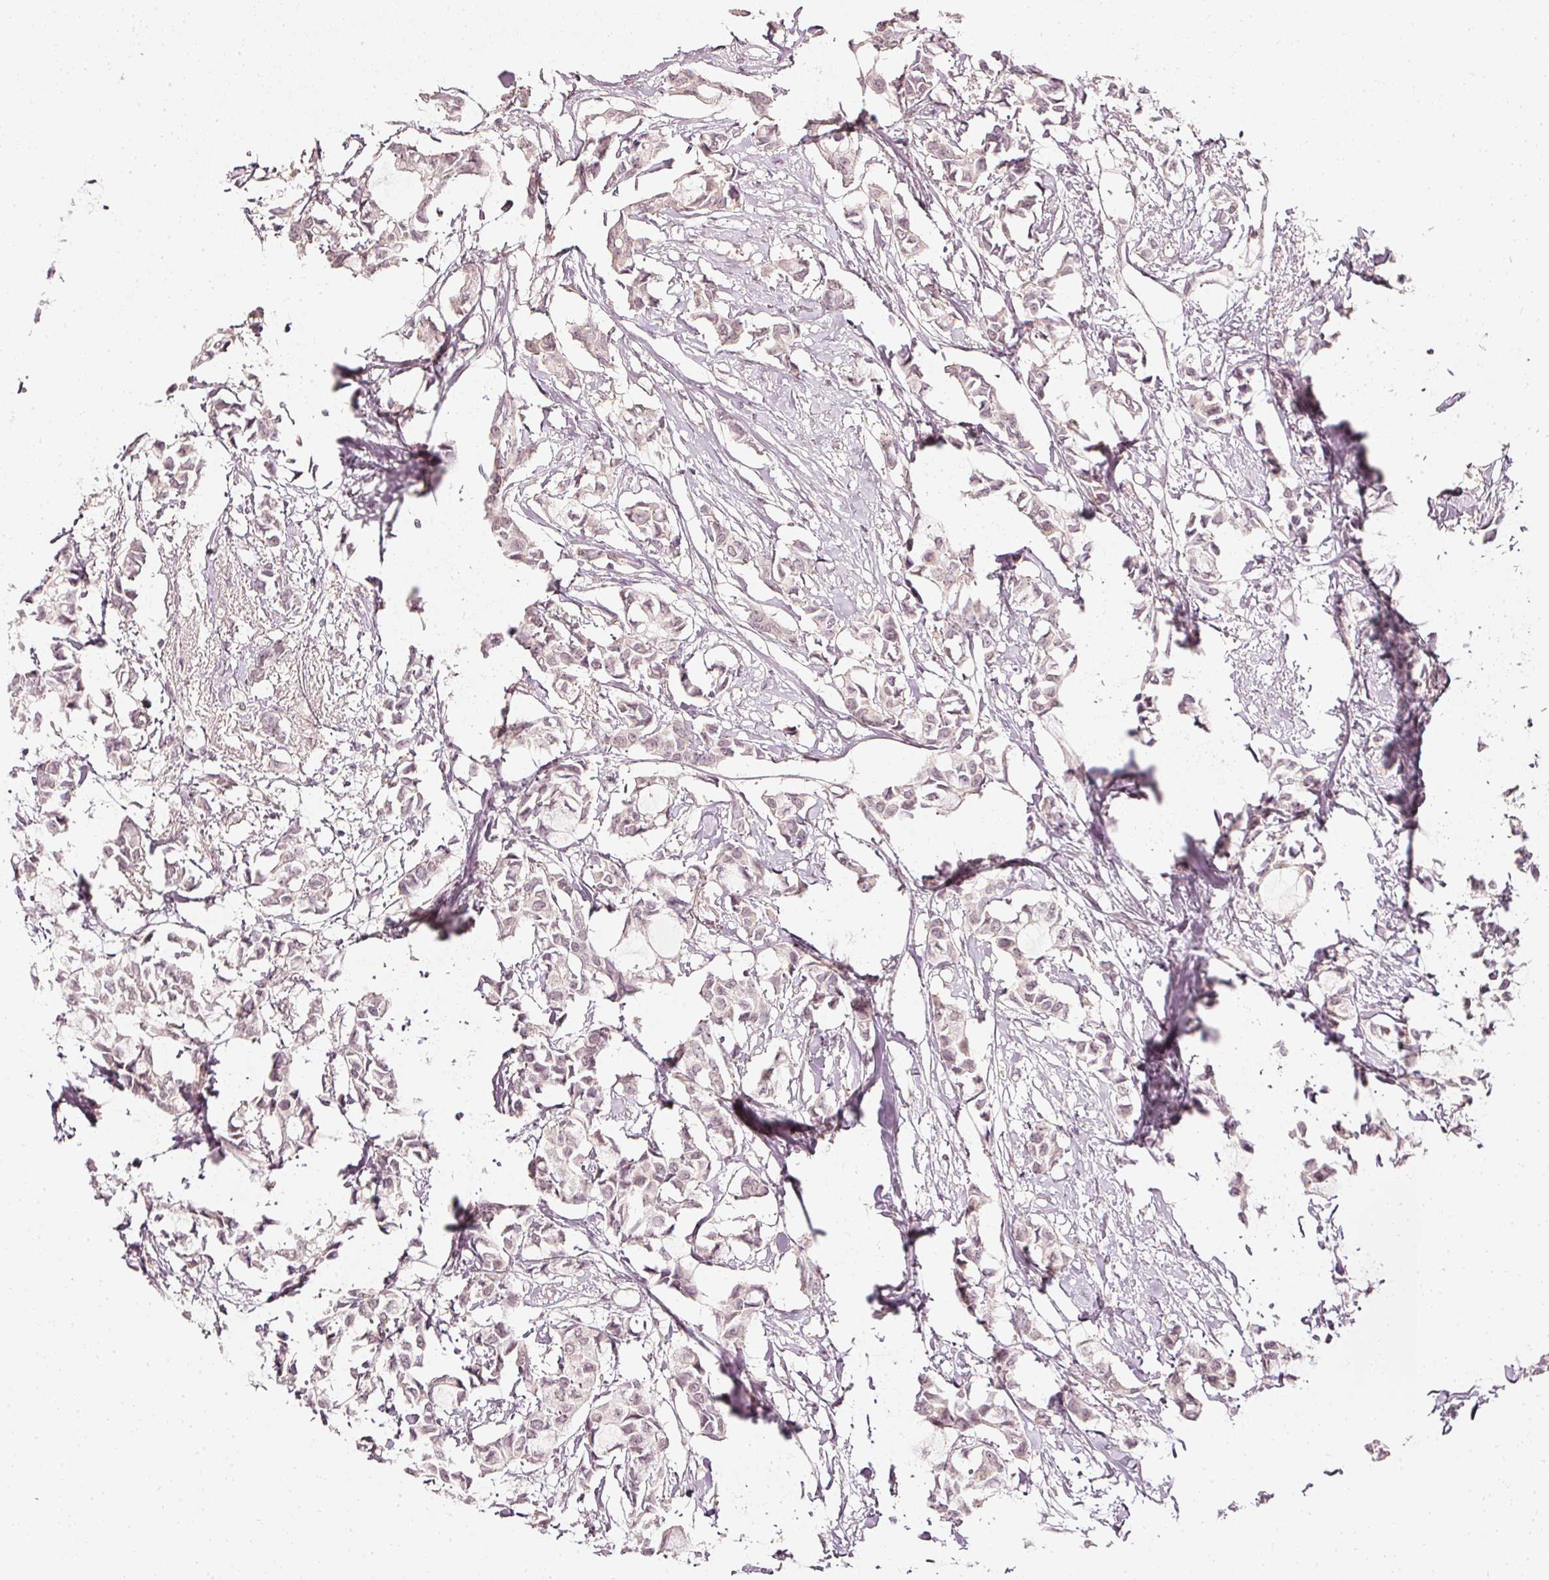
{"staining": {"intensity": "negative", "quantity": "none", "location": "none"}, "tissue": "breast cancer", "cell_type": "Tumor cells", "image_type": "cancer", "snomed": [{"axis": "morphology", "description": "Duct carcinoma"}, {"axis": "topography", "description": "Breast"}], "caption": "The image reveals no staining of tumor cells in infiltrating ductal carcinoma (breast).", "gene": "DRD2", "patient": {"sex": "female", "age": 73}}